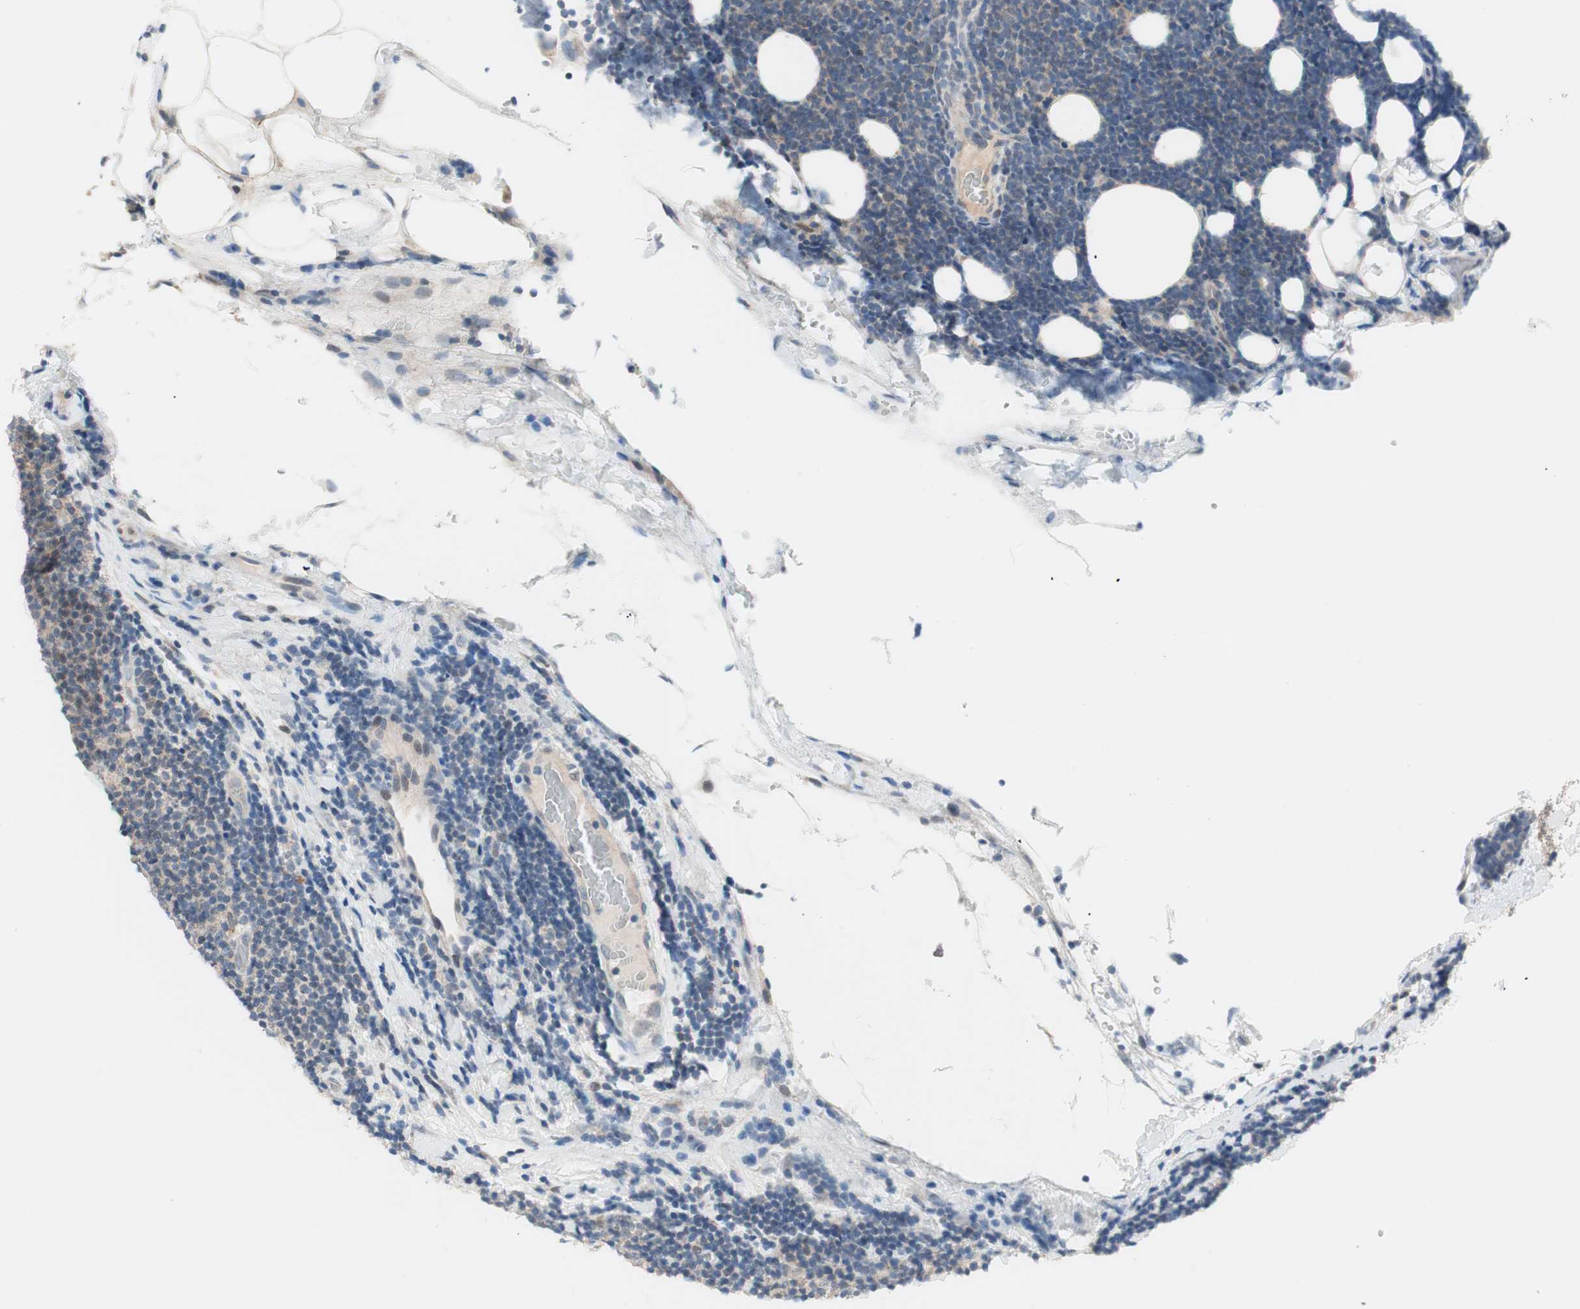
{"staining": {"intensity": "negative", "quantity": "none", "location": "none"}, "tissue": "lymphoma", "cell_type": "Tumor cells", "image_type": "cancer", "snomed": [{"axis": "morphology", "description": "Malignant lymphoma, non-Hodgkin's type, Low grade"}, {"axis": "topography", "description": "Lymph node"}], "caption": "An immunohistochemistry micrograph of low-grade malignant lymphoma, non-Hodgkin's type is shown. There is no staining in tumor cells of low-grade malignant lymphoma, non-Hodgkin's type.", "gene": "POLH", "patient": {"sex": "male", "age": 83}}